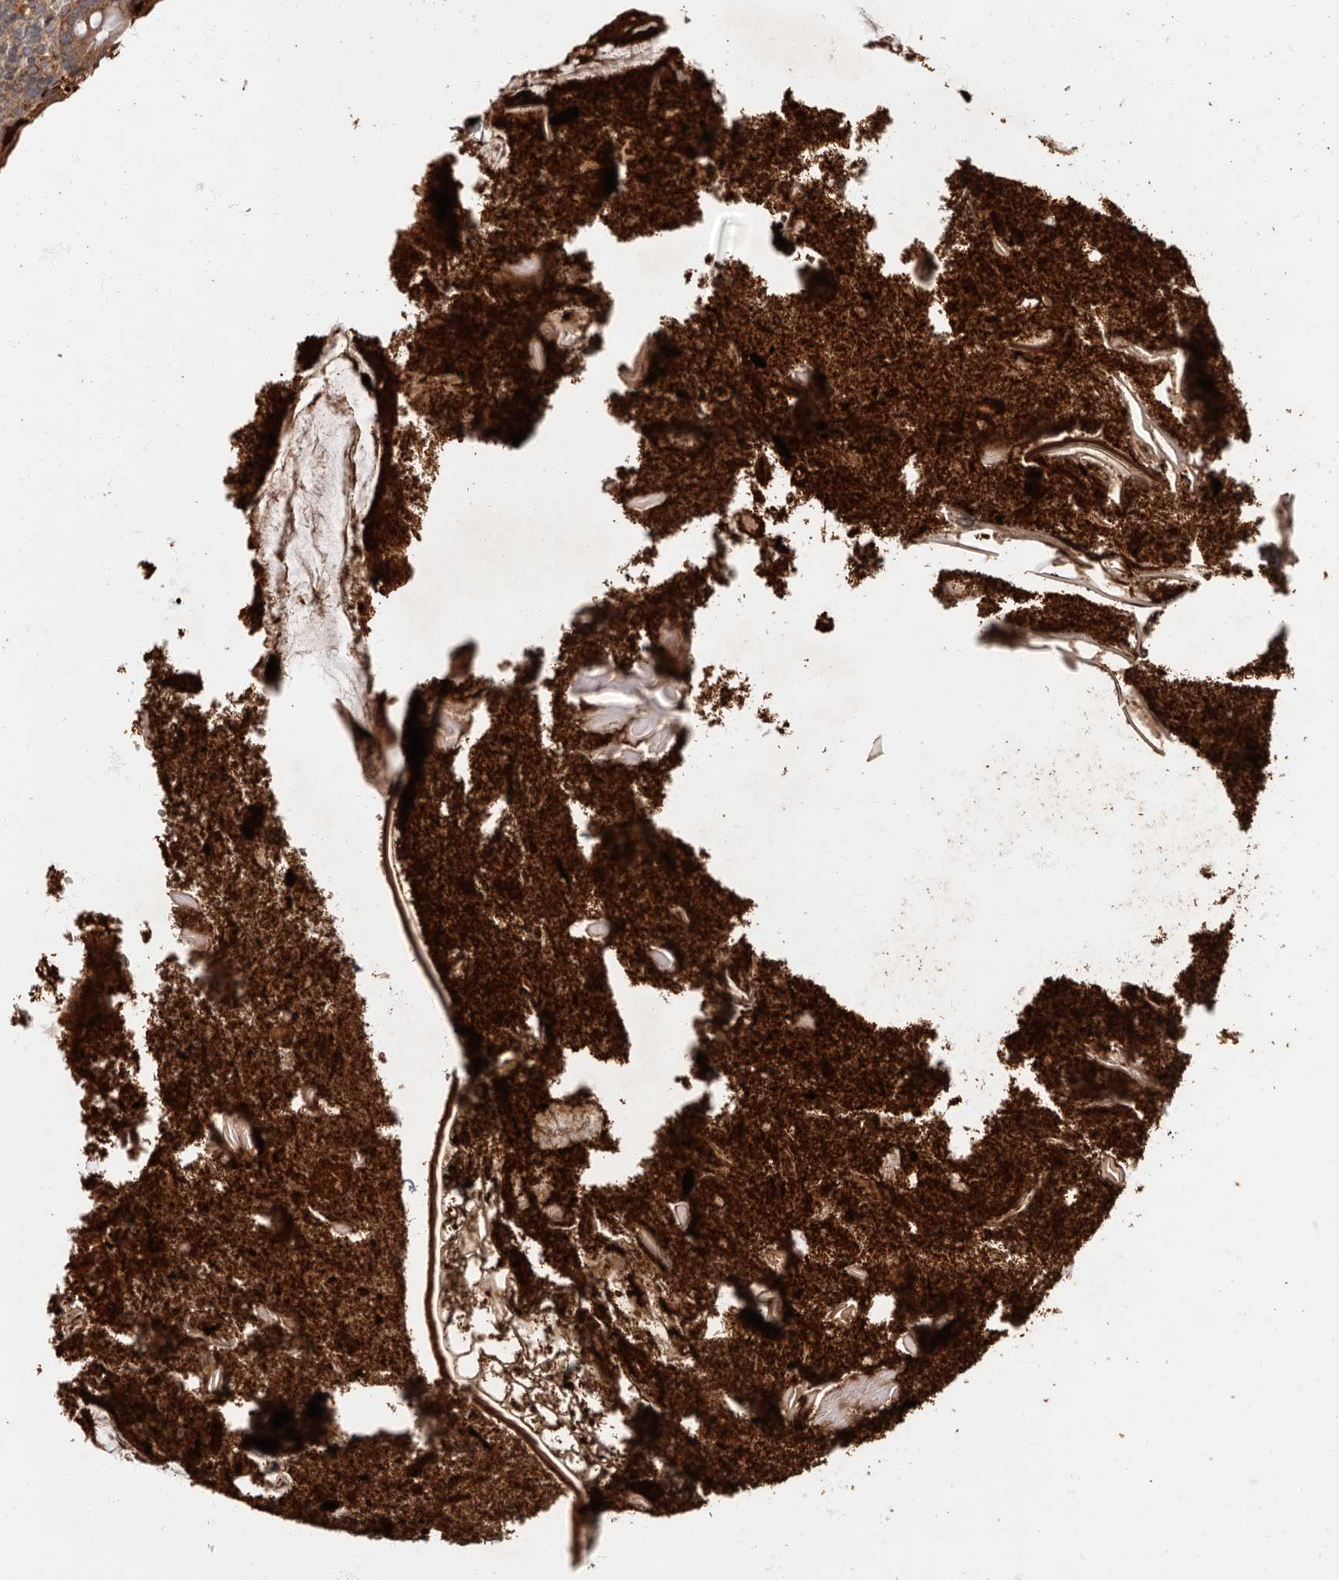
{"staining": {"intensity": "moderate", "quantity": ">75%", "location": "cytoplasmic/membranous"}, "tissue": "appendix", "cell_type": "Glandular cells", "image_type": "normal", "snomed": [{"axis": "morphology", "description": "Normal tissue, NOS"}, {"axis": "topography", "description": "Appendix"}], "caption": "IHC micrograph of unremarkable human appendix stained for a protein (brown), which demonstrates medium levels of moderate cytoplasmic/membranous staining in approximately >75% of glandular cells.", "gene": "ADCY2", "patient": {"sex": "female", "age": 17}}